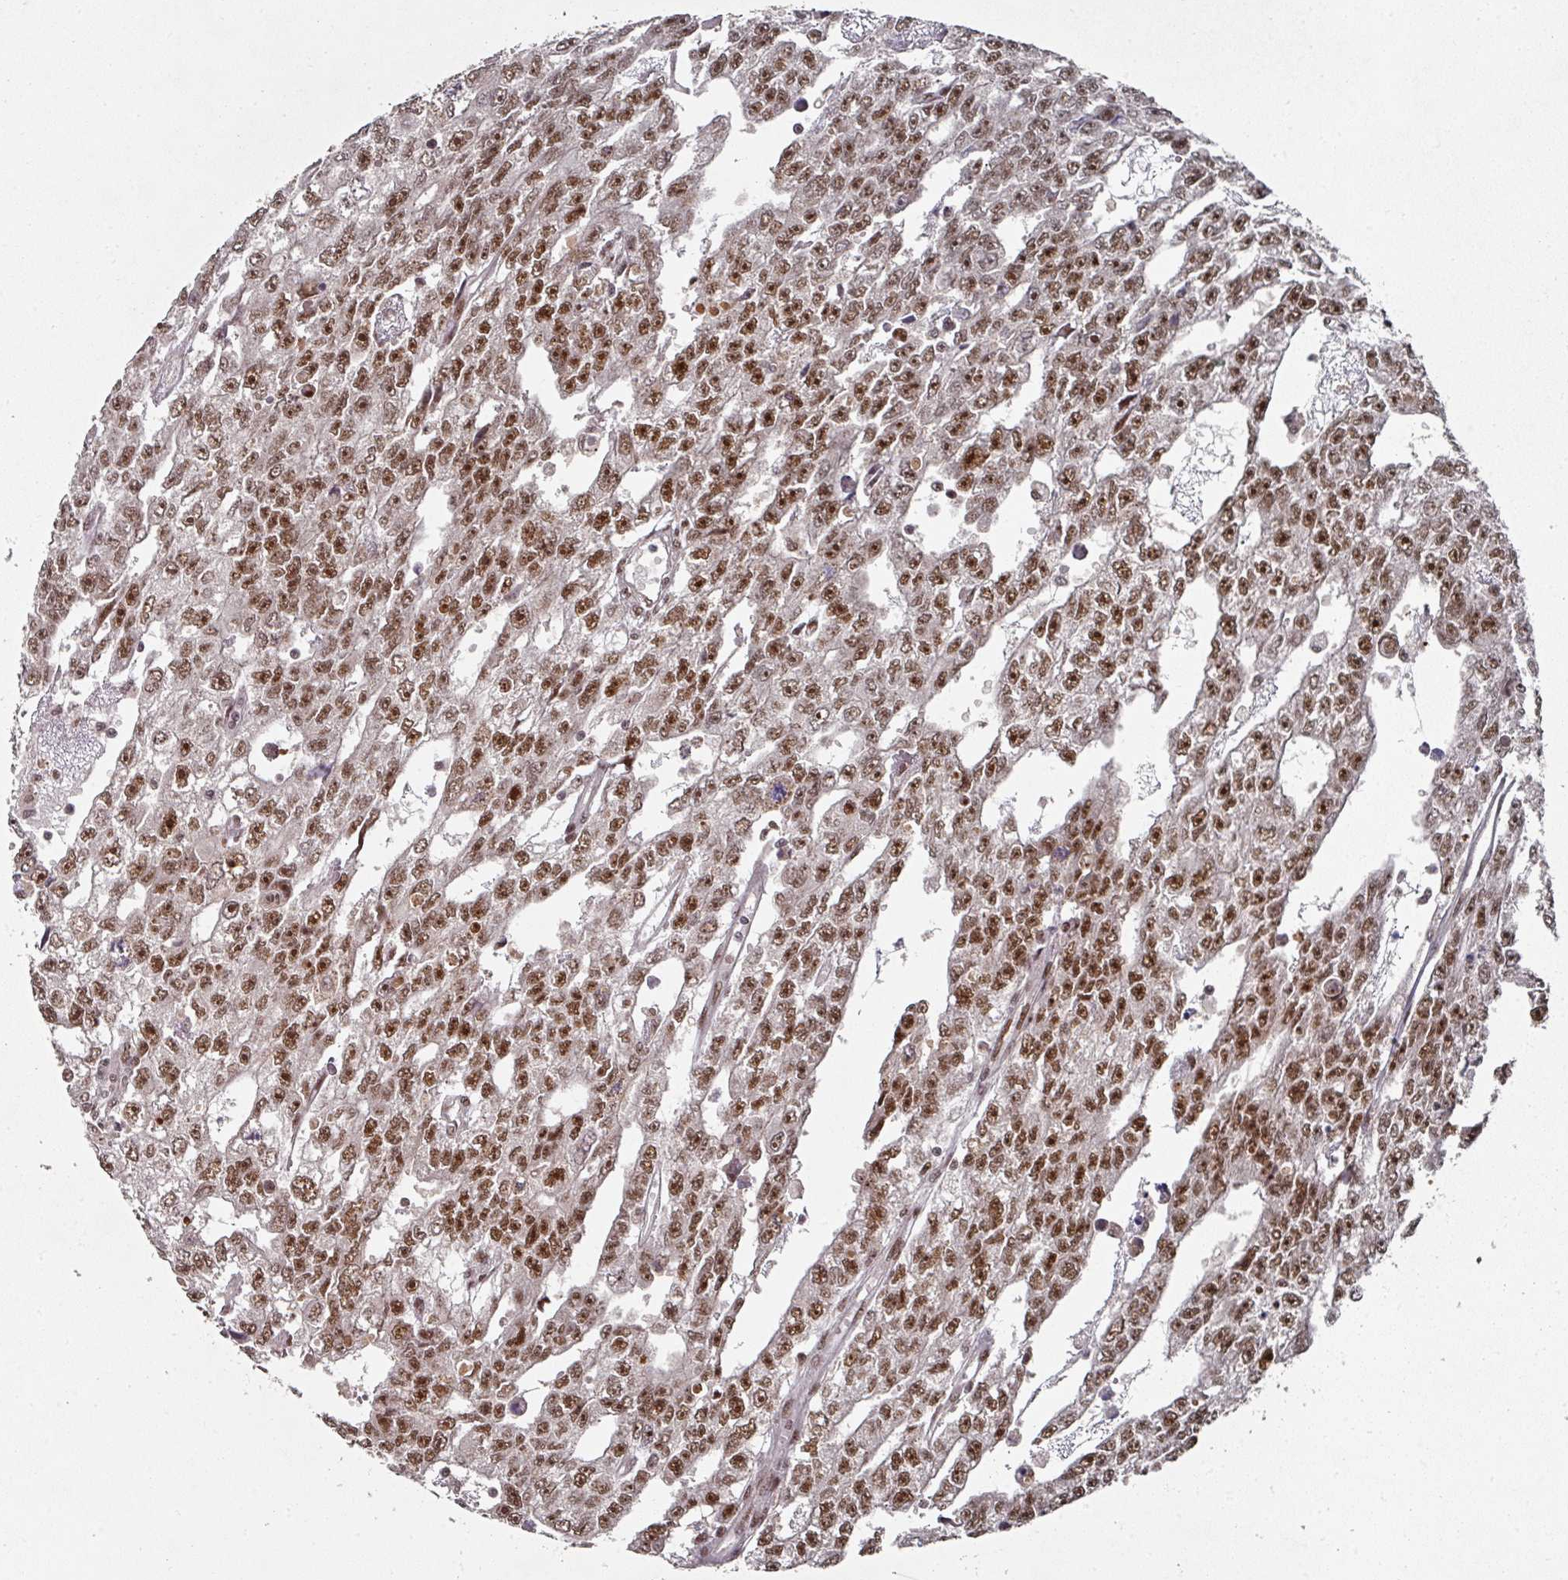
{"staining": {"intensity": "strong", "quantity": ">75%", "location": "nuclear"}, "tissue": "testis cancer", "cell_type": "Tumor cells", "image_type": "cancer", "snomed": [{"axis": "morphology", "description": "Carcinoma, Embryonal, NOS"}, {"axis": "topography", "description": "Testis"}], "caption": "Immunohistochemical staining of testis embryonal carcinoma reveals high levels of strong nuclear protein positivity in about >75% of tumor cells.", "gene": "MEPCE", "patient": {"sex": "male", "age": 20}}